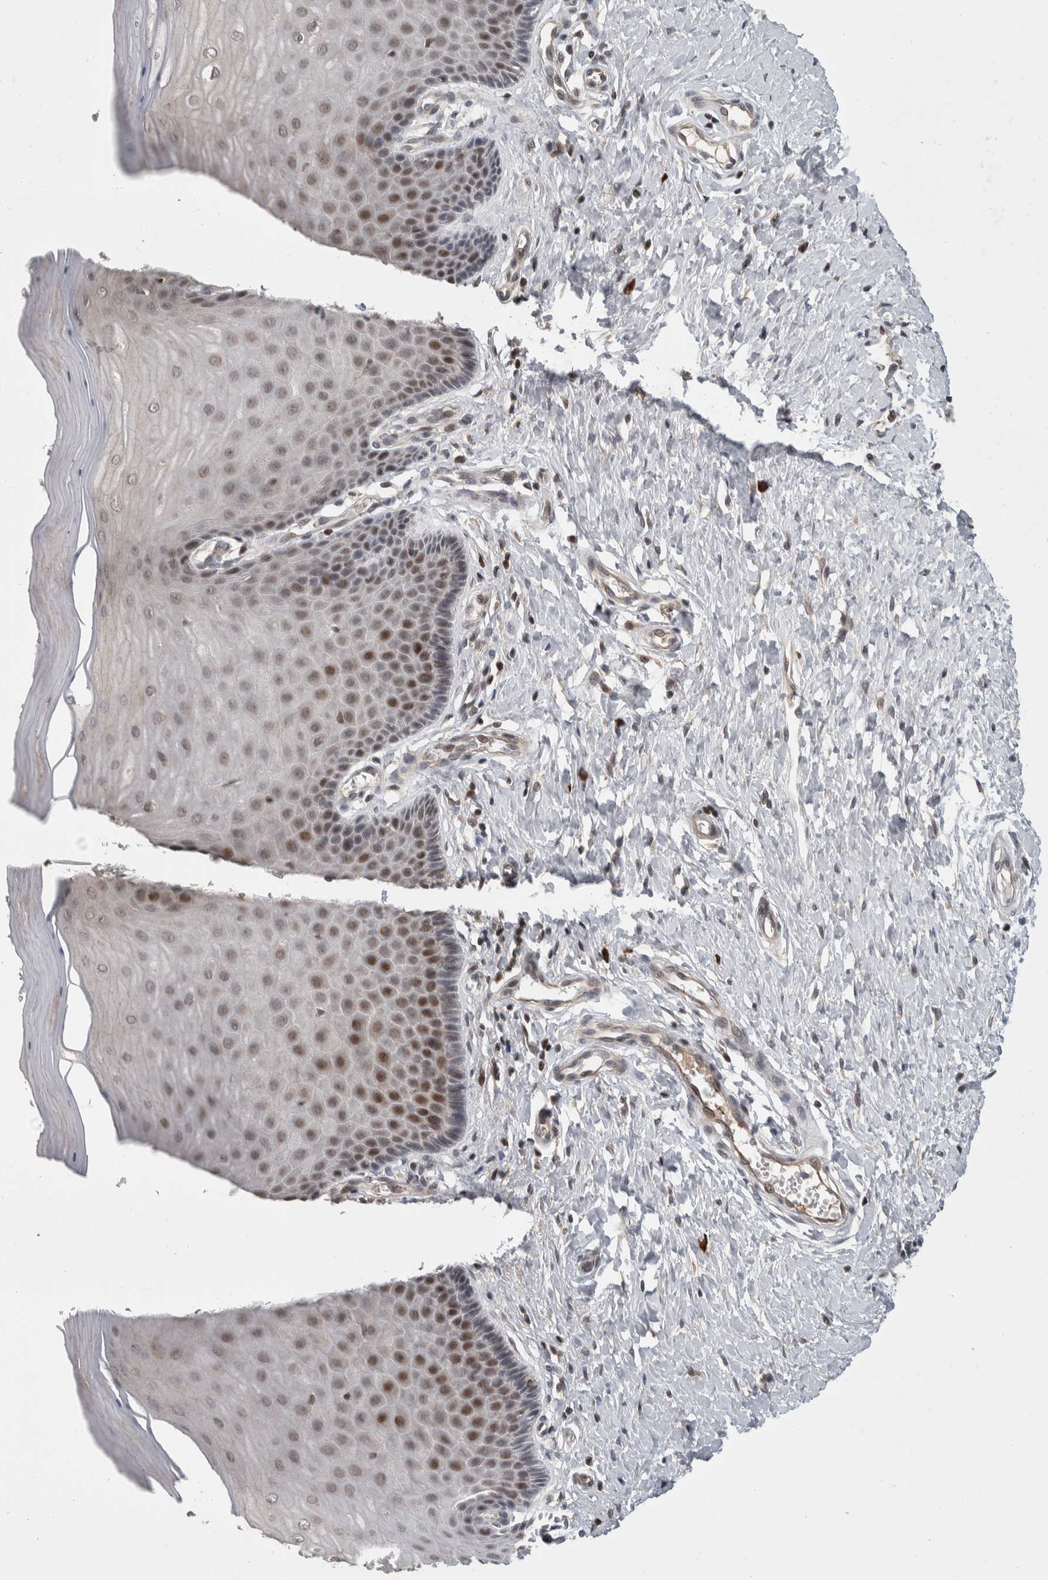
{"staining": {"intensity": "weak", "quantity": "<25%", "location": "cytoplasmic/membranous,nuclear"}, "tissue": "cervix", "cell_type": "Glandular cells", "image_type": "normal", "snomed": [{"axis": "morphology", "description": "Normal tissue, NOS"}, {"axis": "topography", "description": "Cervix"}], "caption": "An immunohistochemistry (IHC) micrograph of benign cervix is shown. There is no staining in glandular cells of cervix. The staining was performed using DAB (3,3'-diaminobenzidine) to visualize the protein expression in brown, while the nuclei were stained in blue with hematoxylin (Magnification: 20x).", "gene": "ZNF592", "patient": {"sex": "female", "age": 55}}